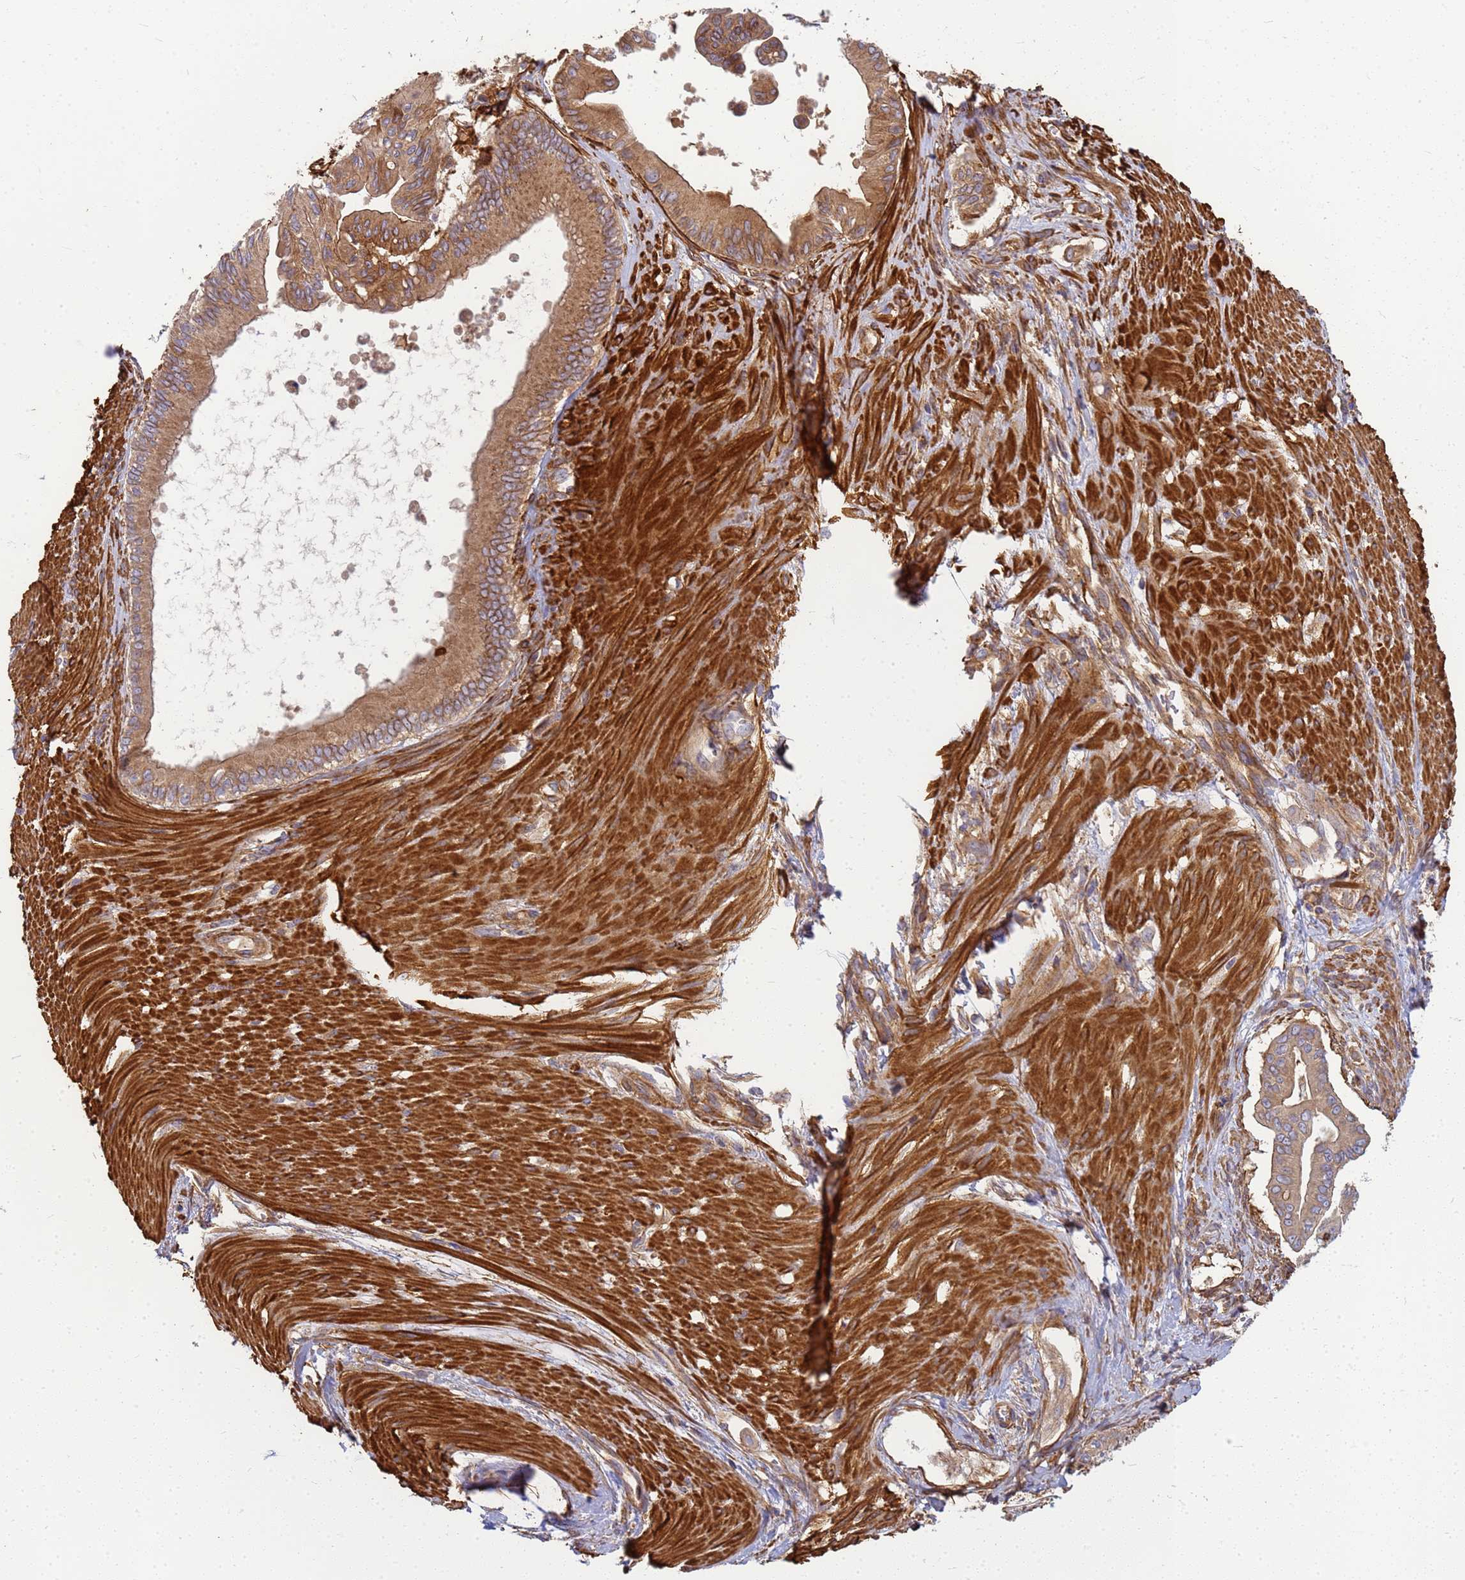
{"staining": {"intensity": "moderate", "quantity": ">75%", "location": "cytoplasmic/membranous"}, "tissue": "pancreatic cancer", "cell_type": "Tumor cells", "image_type": "cancer", "snomed": [{"axis": "morphology", "description": "Adenocarcinoma, NOS"}, {"axis": "topography", "description": "Pancreas"}], "caption": "DAB (3,3'-diaminobenzidine) immunohistochemical staining of adenocarcinoma (pancreatic) shows moderate cytoplasmic/membranous protein expression in about >75% of tumor cells.", "gene": "C2CD5", "patient": {"sex": "male", "age": 71}}